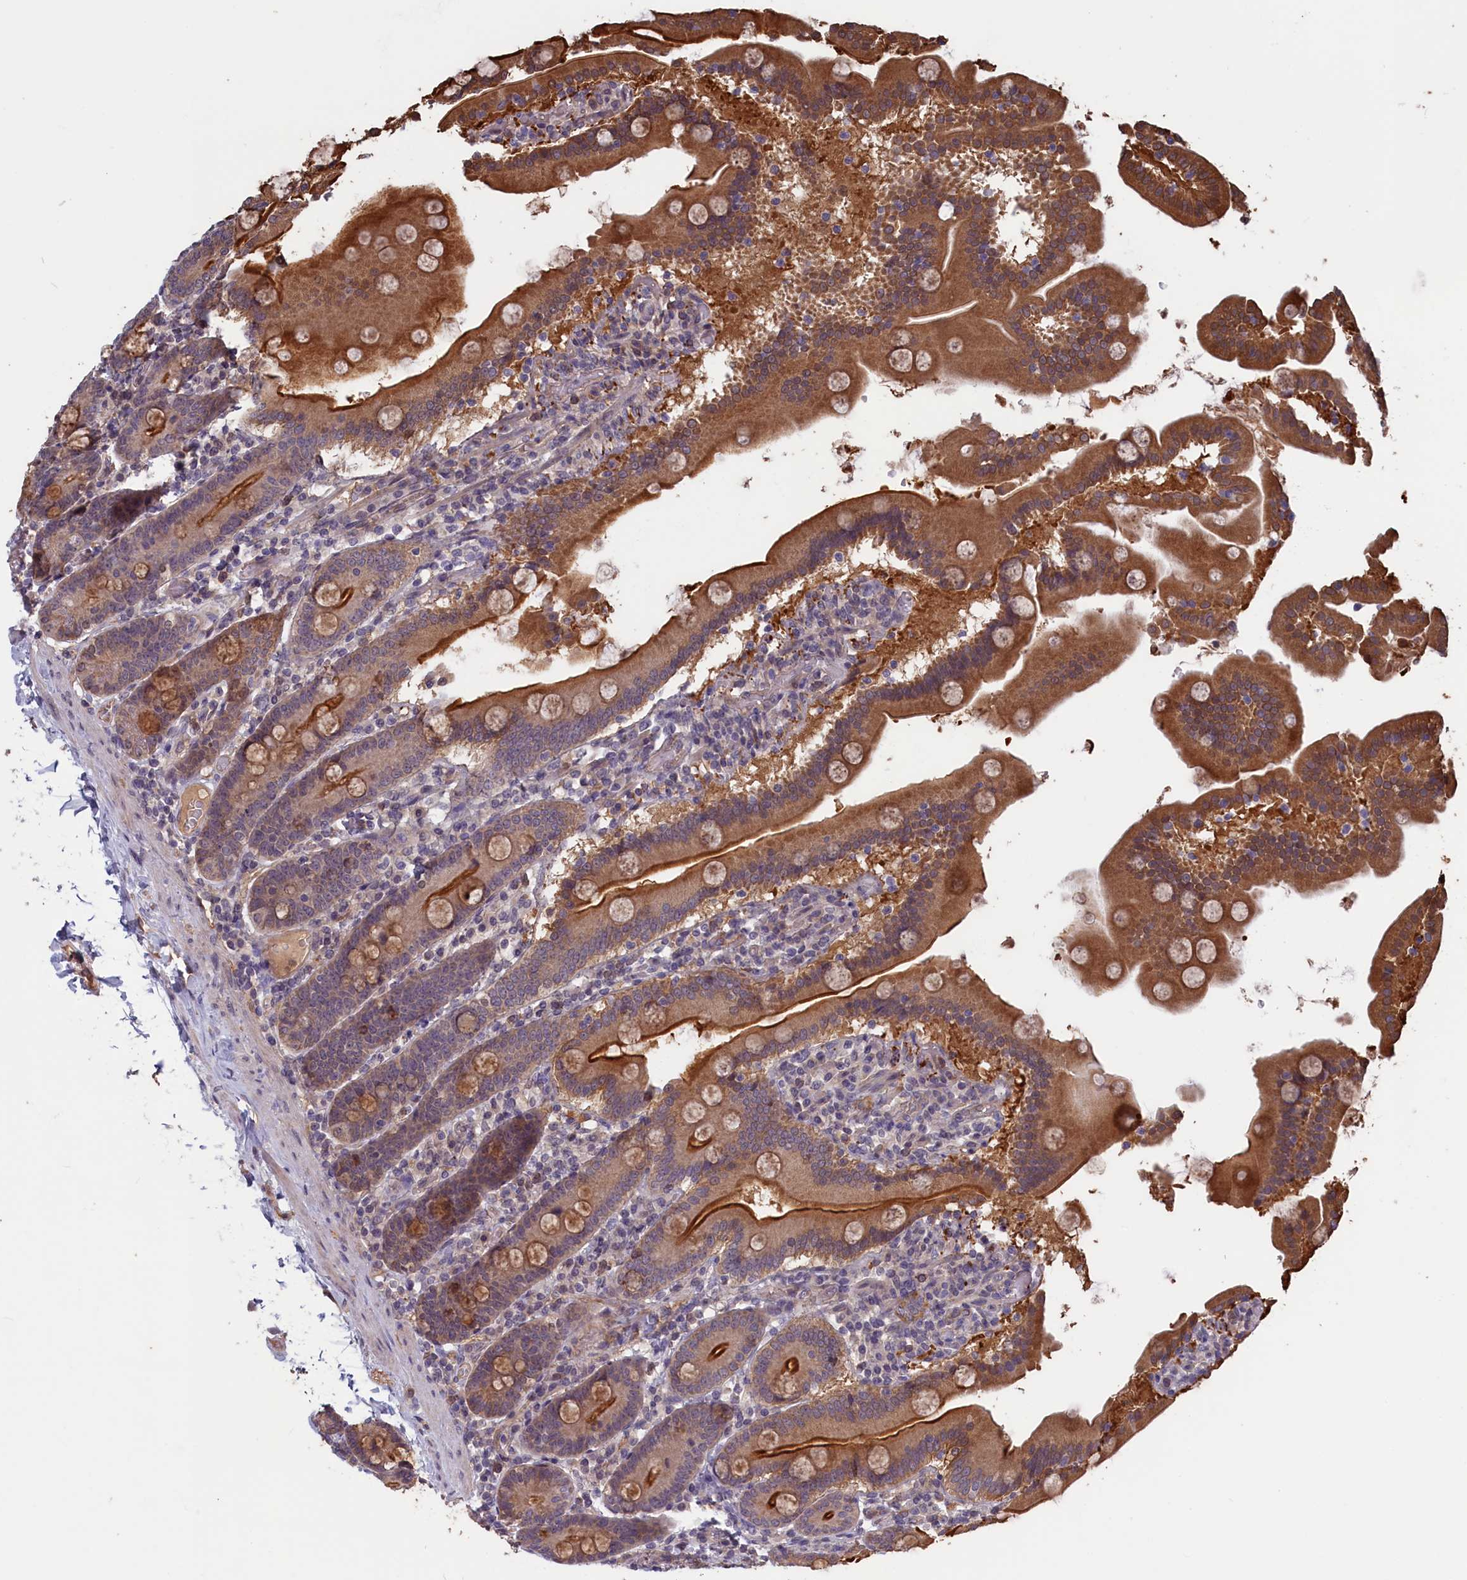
{"staining": {"intensity": "strong", "quantity": "25%-75%", "location": "cytoplasmic/membranous"}, "tissue": "duodenum", "cell_type": "Glandular cells", "image_type": "normal", "snomed": [{"axis": "morphology", "description": "Normal tissue, NOS"}, {"axis": "topography", "description": "Duodenum"}], "caption": "IHC of benign human duodenum displays high levels of strong cytoplasmic/membranous staining in about 25%-75% of glandular cells.", "gene": "PLP2", "patient": {"sex": "male", "age": 55}}